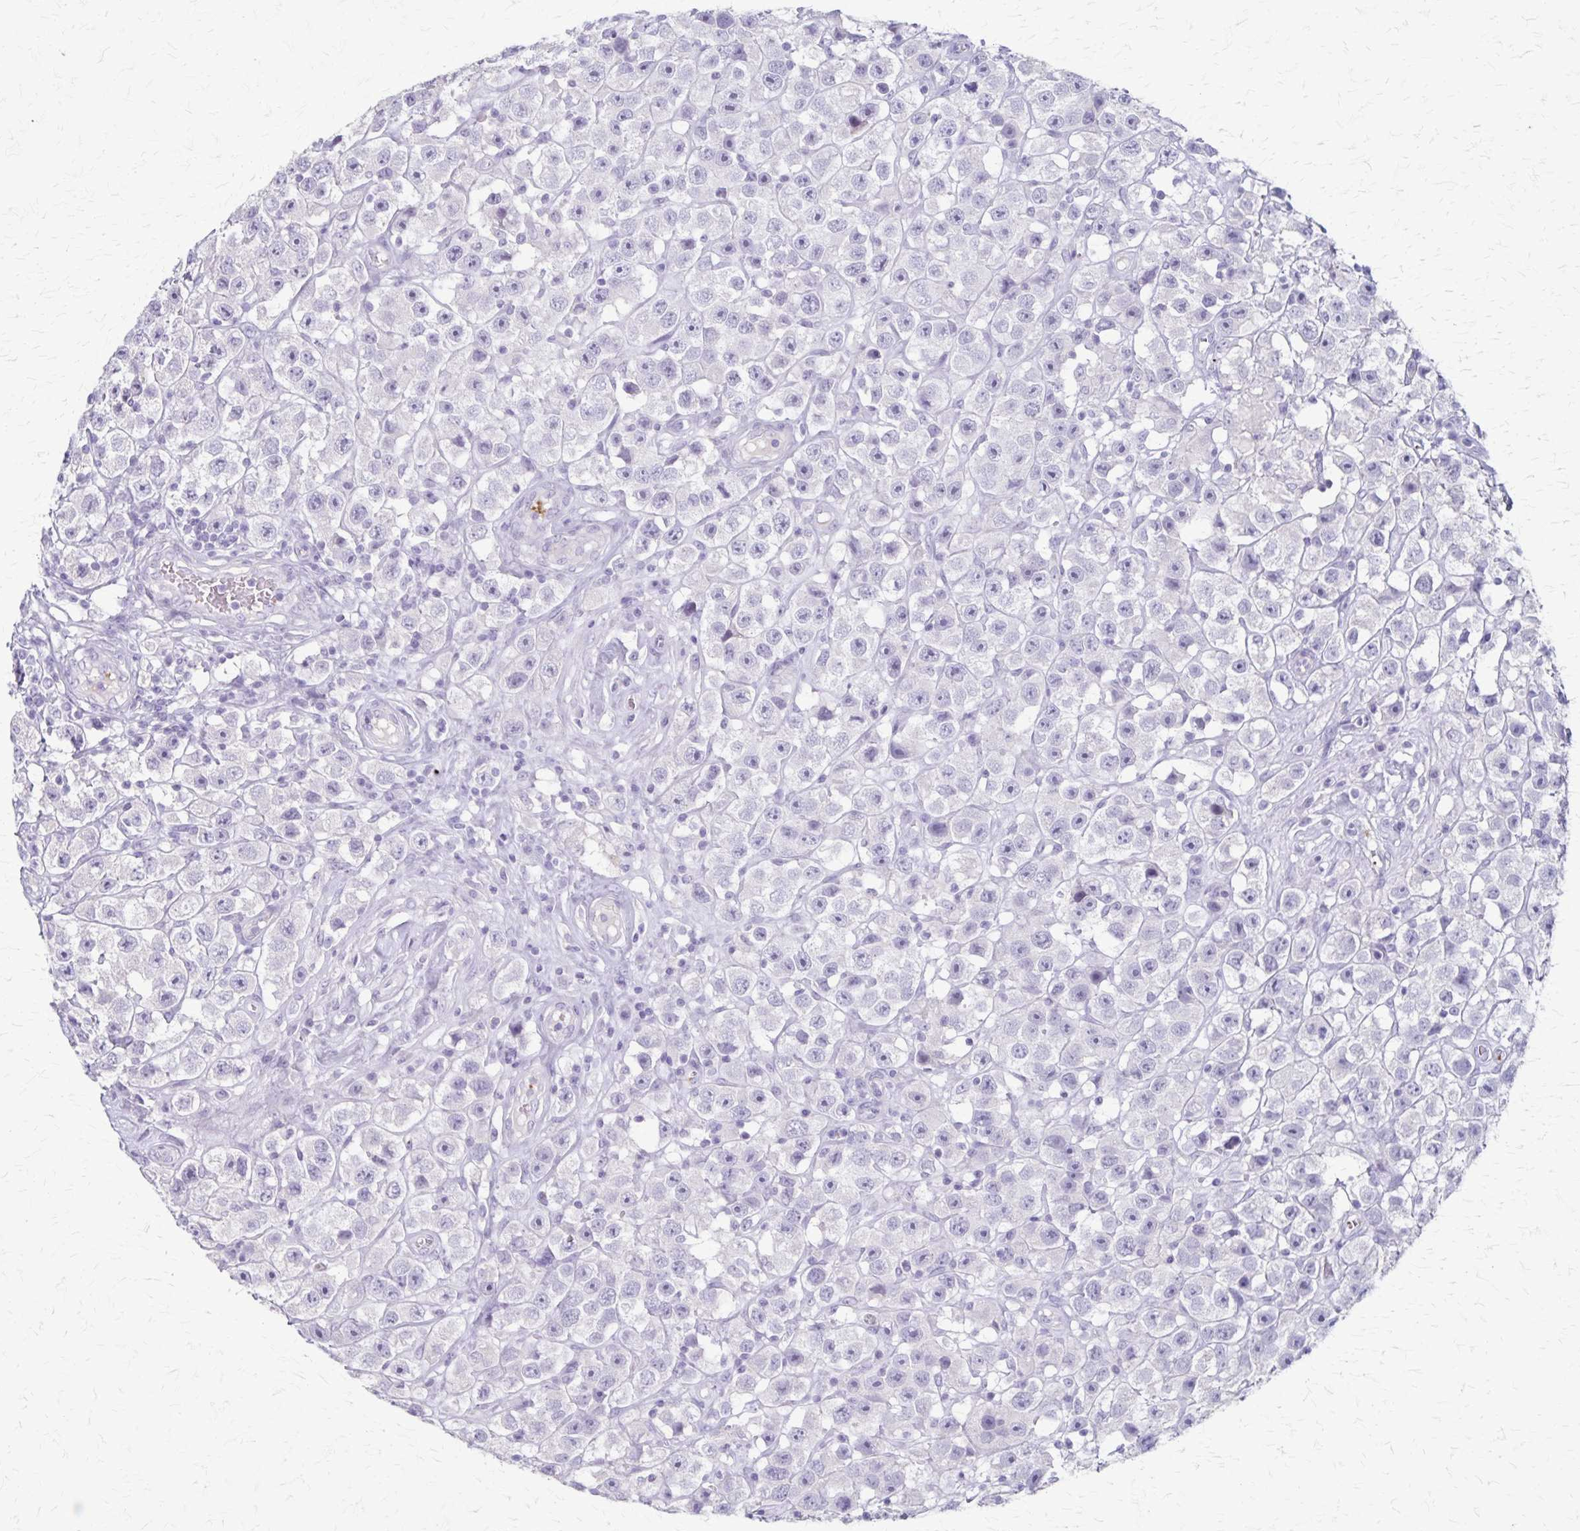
{"staining": {"intensity": "negative", "quantity": "none", "location": "none"}, "tissue": "testis cancer", "cell_type": "Tumor cells", "image_type": "cancer", "snomed": [{"axis": "morphology", "description": "Seminoma, NOS"}, {"axis": "topography", "description": "Testis"}], "caption": "A high-resolution micrograph shows immunohistochemistry (IHC) staining of testis seminoma, which reveals no significant expression in tumor cells.", "gene": "RASL10B", "patient": {"sex": "male", "age": 45}}